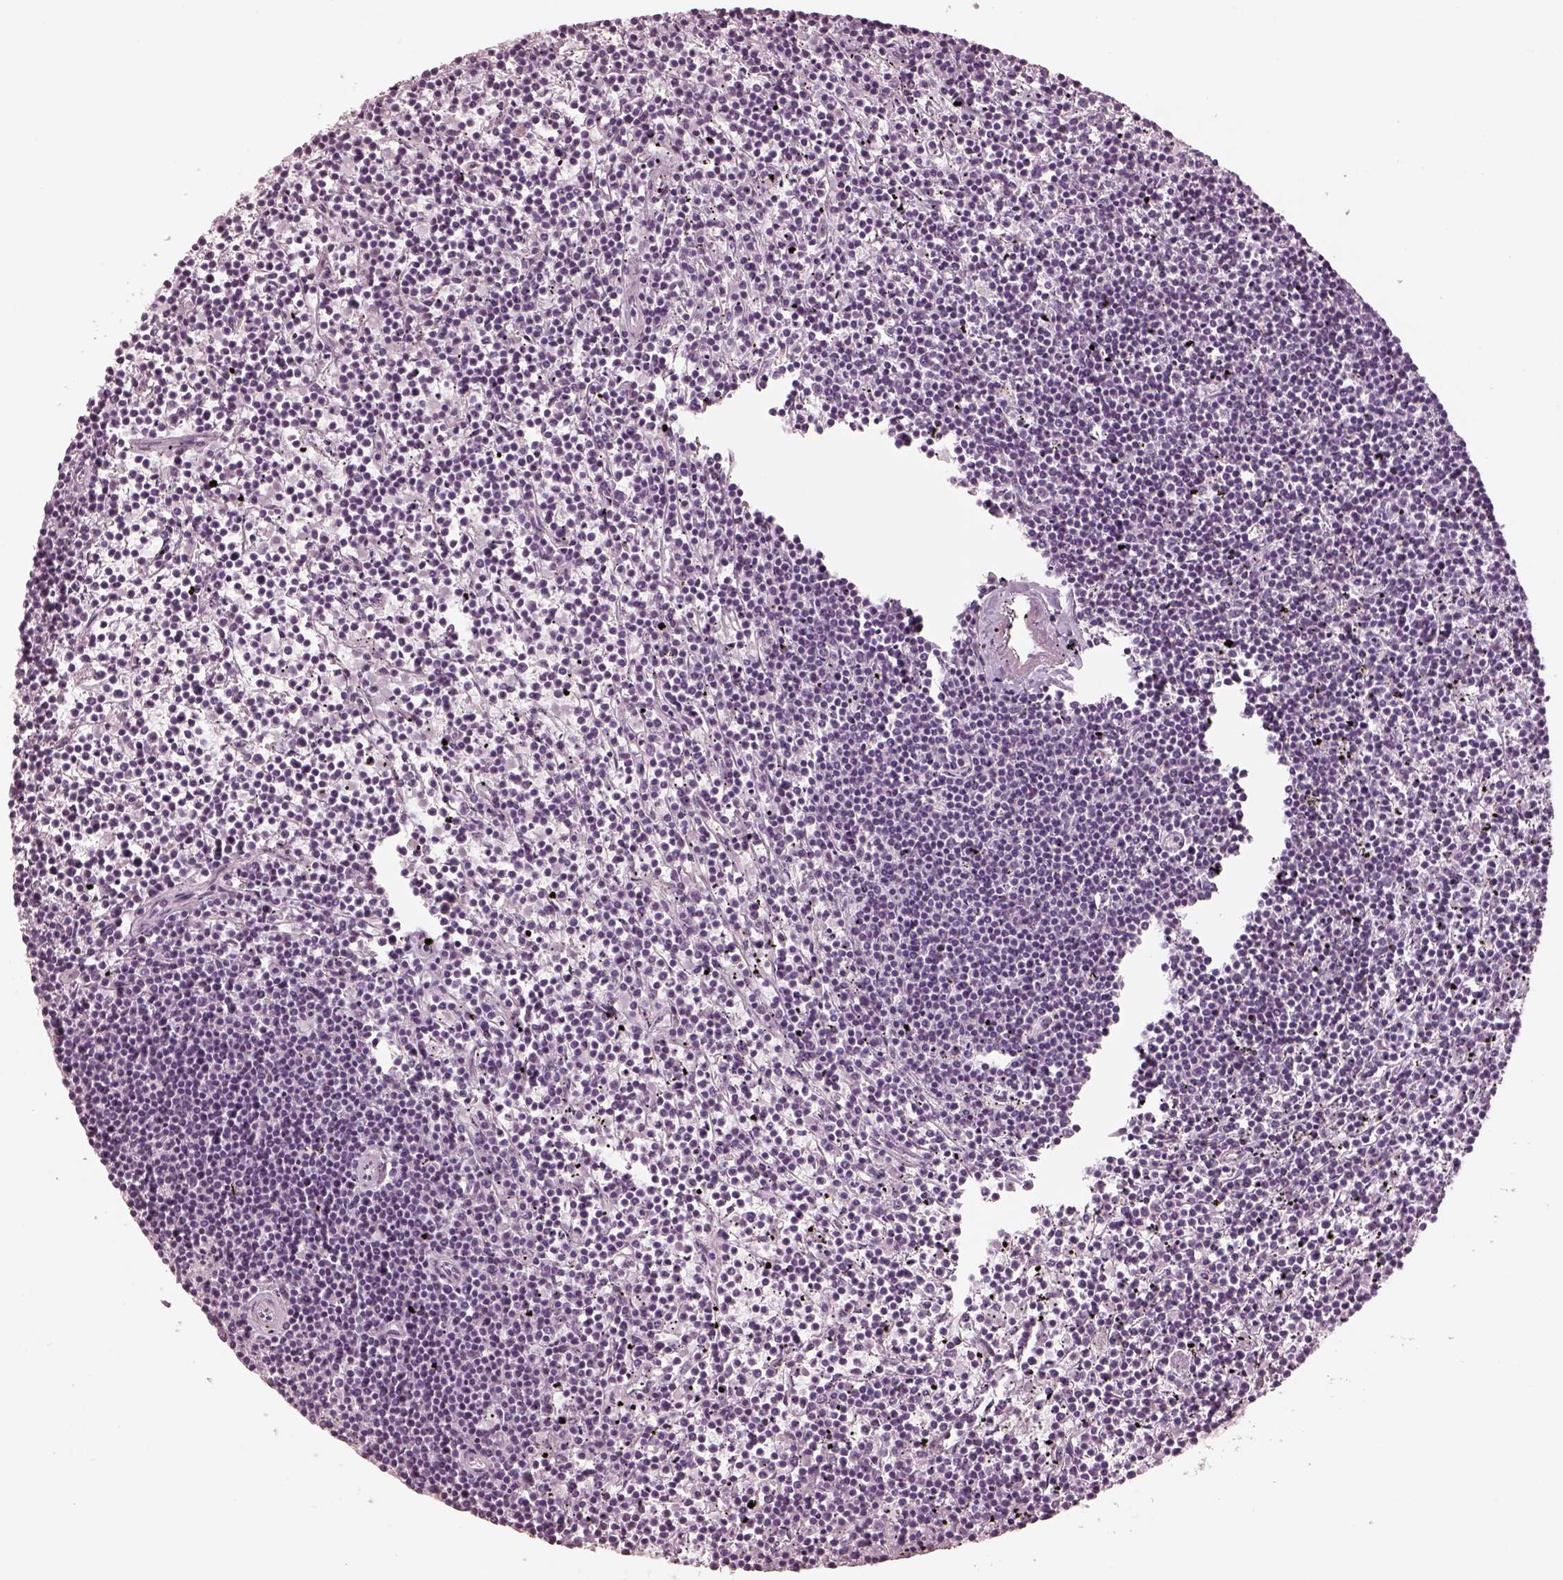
{"staining": {"intensity": "negative", "quantity": "none", "location": "none"}, "tissue": "lymphoma", "cell_type": "Tumor cells", "image_type": "cancer", "snomed": [{"axis": "morphology", "description": "Malignant lymphoma, non-Hodgkin's type, Low grade"}, {"axis": "topography", "description": "Spleen"}], "caption": "Immunohistochemical staining of low-grade malignant lymphoma, non-Hodgkin's type reveals no significant staining in tumor cells.", "gene": "OPN4", "patient": {"sex": "female", "age": 19}}